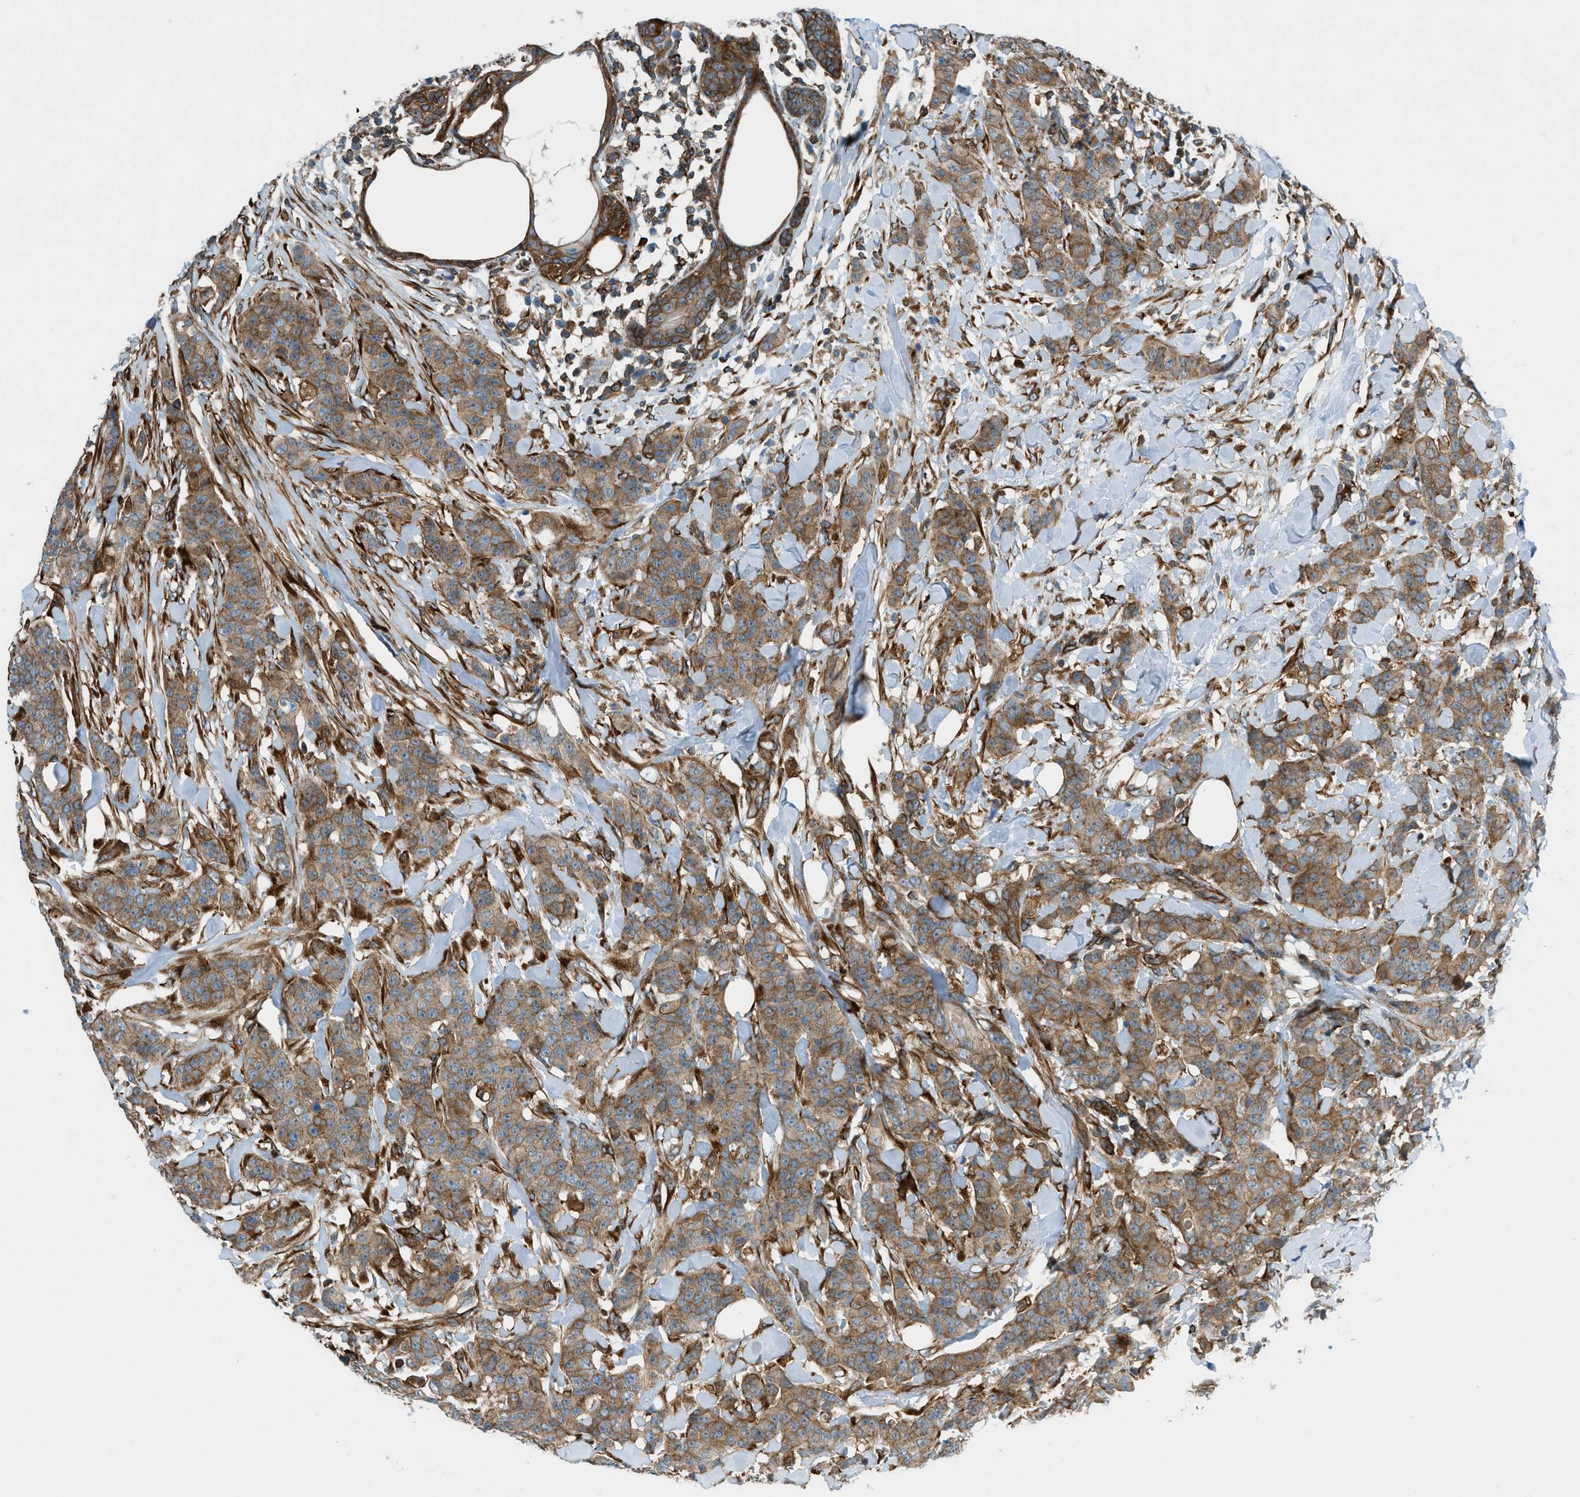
{"staining": {"intensity": "moderate", "quantity": ">75%", "location": "cytoplasmic/membranous"}, "tissue": "breast cancer", "cell_type": "Tumor cells", "image_type": "cancer", "snomed": [{"axis": "morphology", "description": "Normal tissue, NOS"}, {"axis": "morphology", "description": "Duct carcinoma"}, {"axis": "topography", "description": "Breast"}], "caption": "Protein staining of intraductal carcinoma (breast) tissue exhibits moderate cytoplasmic/membranous staining in about >75% of tumor cells.", "gene": "DMAC1", "patient": {"sex": "female", "age": 40}}